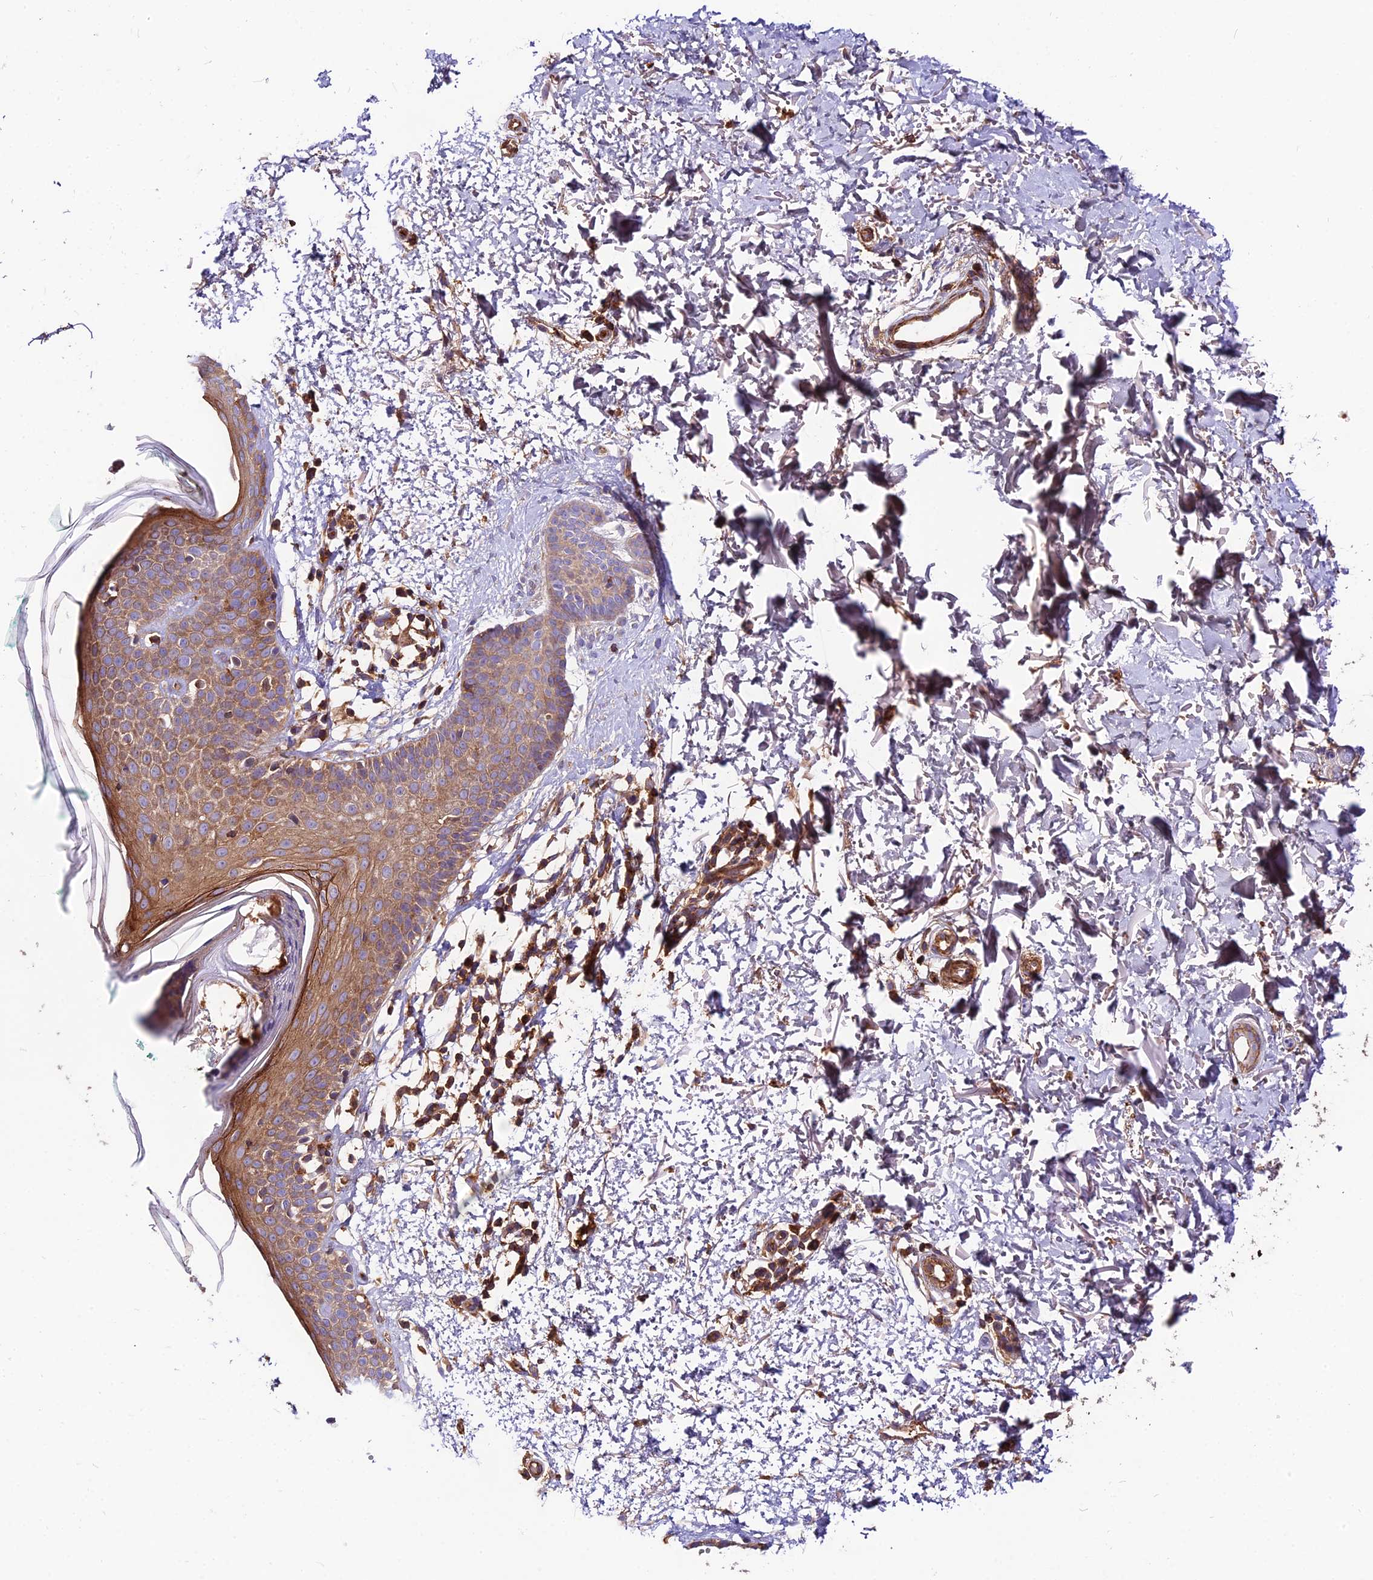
{"staining": {"intensity": "moderate", "quantity": ">75%", "location": "cytoplasmic/membranous"}, "tissue": "skin", "cell_type": "Fibroblasts", "image_type": "normal", "snomed": [{"axis": "morphology", "description": "Normal tissue, NOS"}, {"axis": "topography", "description": "Skin"}], "caption": "Moderate cytoplasmic/membranous staining for a protein is seen in approximately >75% of fibroblasts of normal skin using immunohistochemistry (IHC).", "gene": "PYM1", "patient": {"sex": "male", "age": 66}}